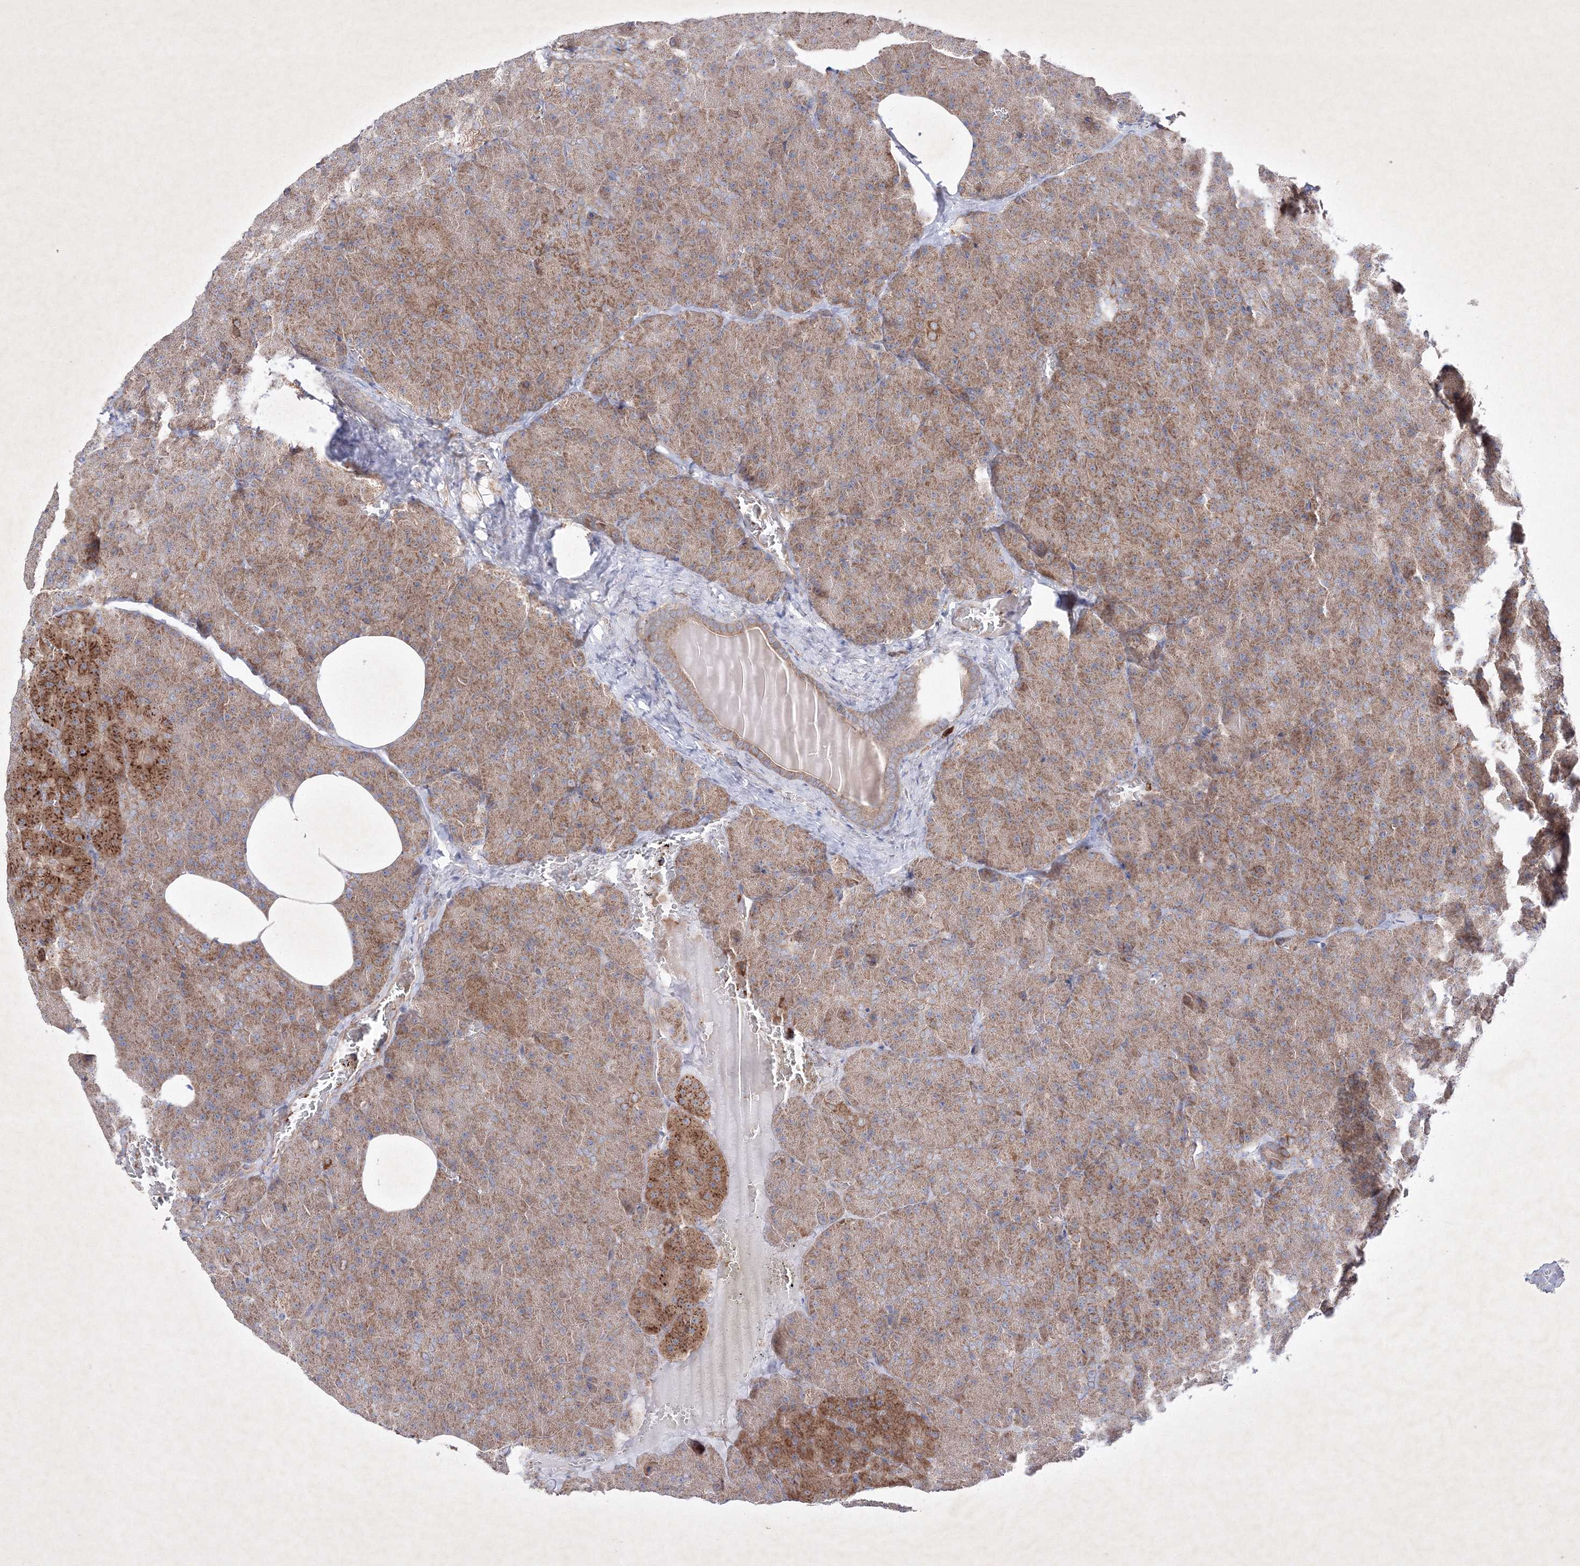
{"staining": {"intensity": "moderate", "quantity": ">75%", "location": "cytoplasmic/membranous"}, "tissue": "pancreas", "cell_type": "Exocrine glandular cells", "image_type": "normal", "snomed": [{"axis": "morphology", "description": "Normal tissue, NOS"}, {"axis": "morphology", "description": "Carcinoid, malignant, NOS"}, {"axis": "topography", "description": "Pancreas"}], "caption": "Immunohistochemistry (IHC) (DAB (3,3'-diaminobenzidine)) staining of benign human pancreas exhibits moderate cytoplasmic/membranous protein positivity in about >75% of exocrine glandular cells. (DAB (3,3'-diaminobenzidine) IHC with brightfield microscopy, high magnification).", "gene": "OPA1", "patient": {"sex": "female", "age": 35}}